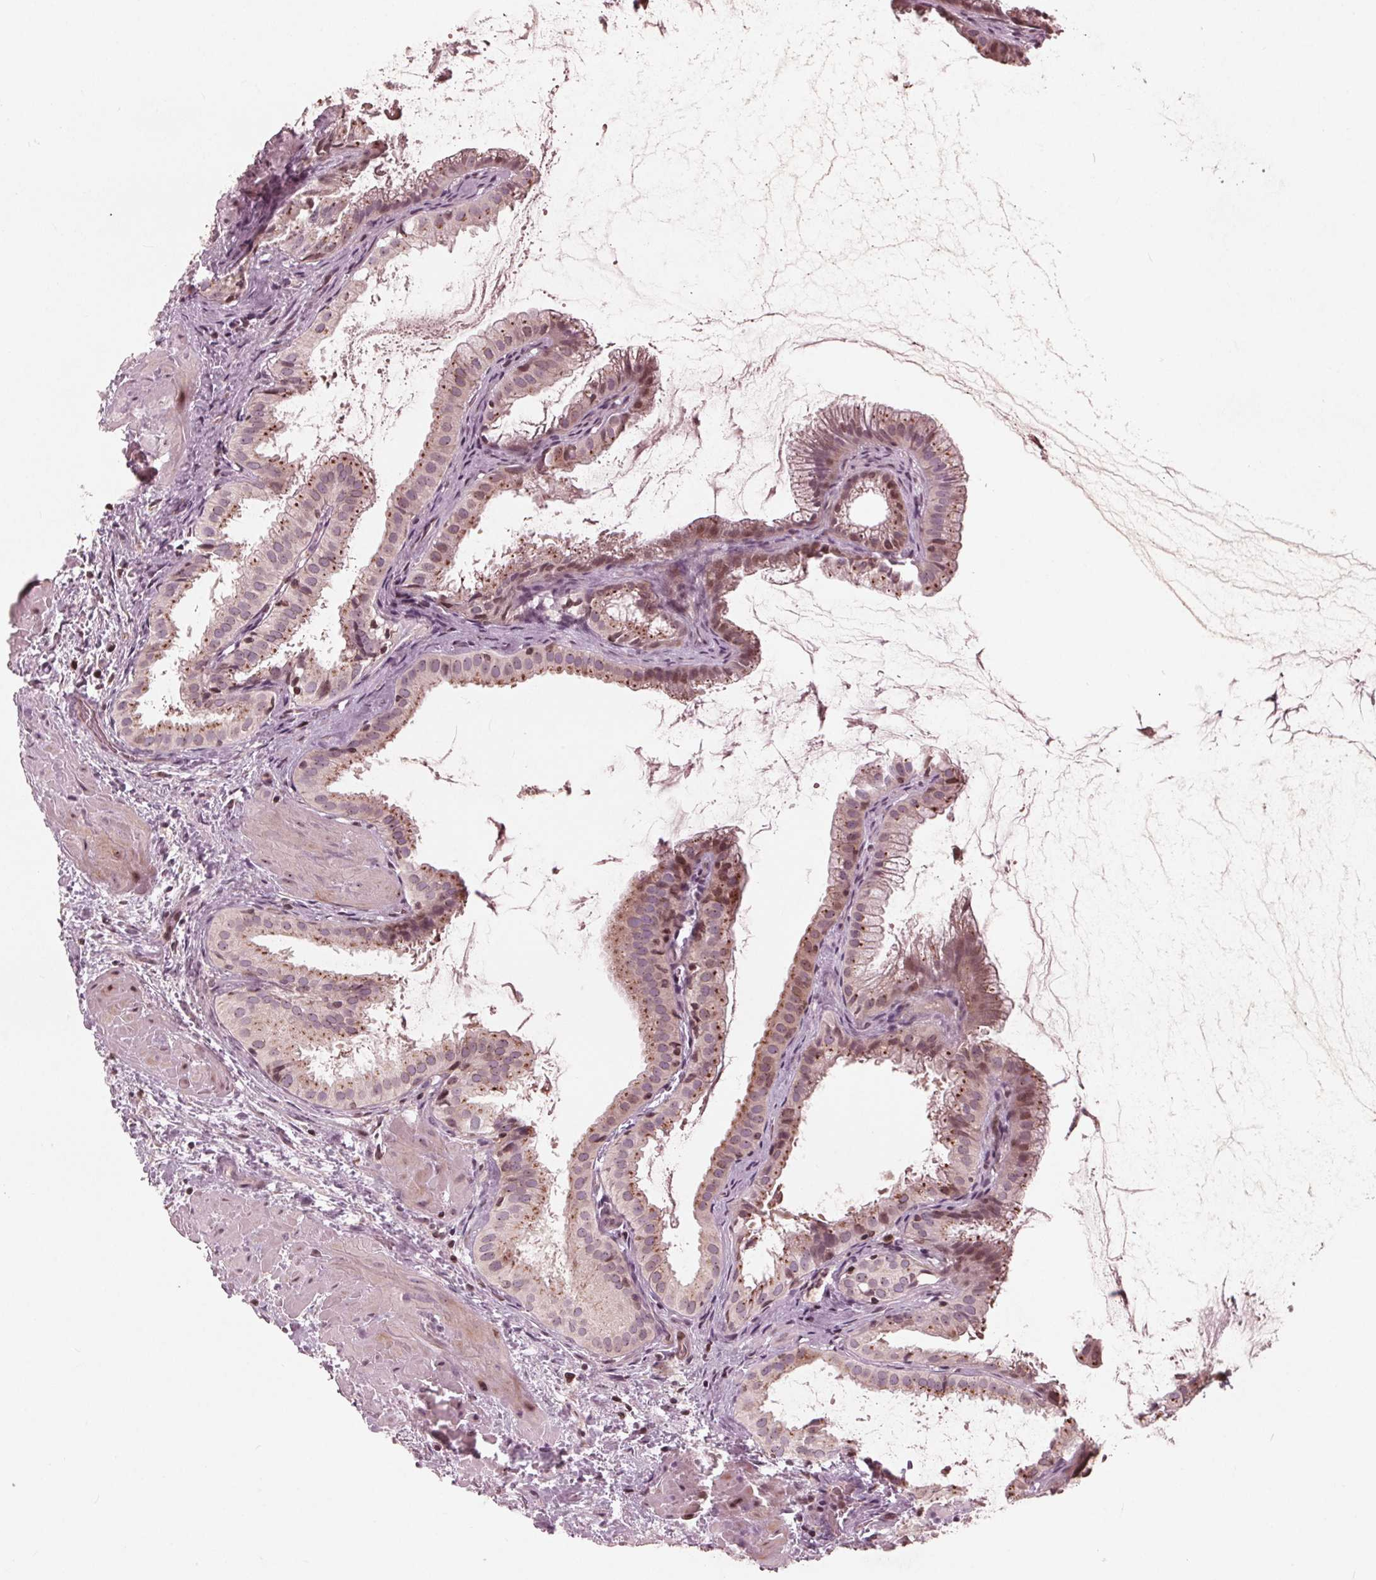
{"staining": {"intensity": "moderate", "quantity": "<25%", "location": "cytoplasmic/membranous,nuclear"}, "tissue": "gallbladder", "cell_type": "Glandular cells", "image_type": "normal", "snomed": [{"axis": "morphology", "description": "Normal tissue, NOS"}, {"axis": "topography", "description": "Gallbladder"}], "caption": "The image reveals immunohistochemical staining of unremarkable gallbladder. There is moderate cytoplasmic/membranous,nuclear expression is identified in about <25% of glandular cells.", "gene": "NUP210", "patient": {"sex": "male", "age": 70}}